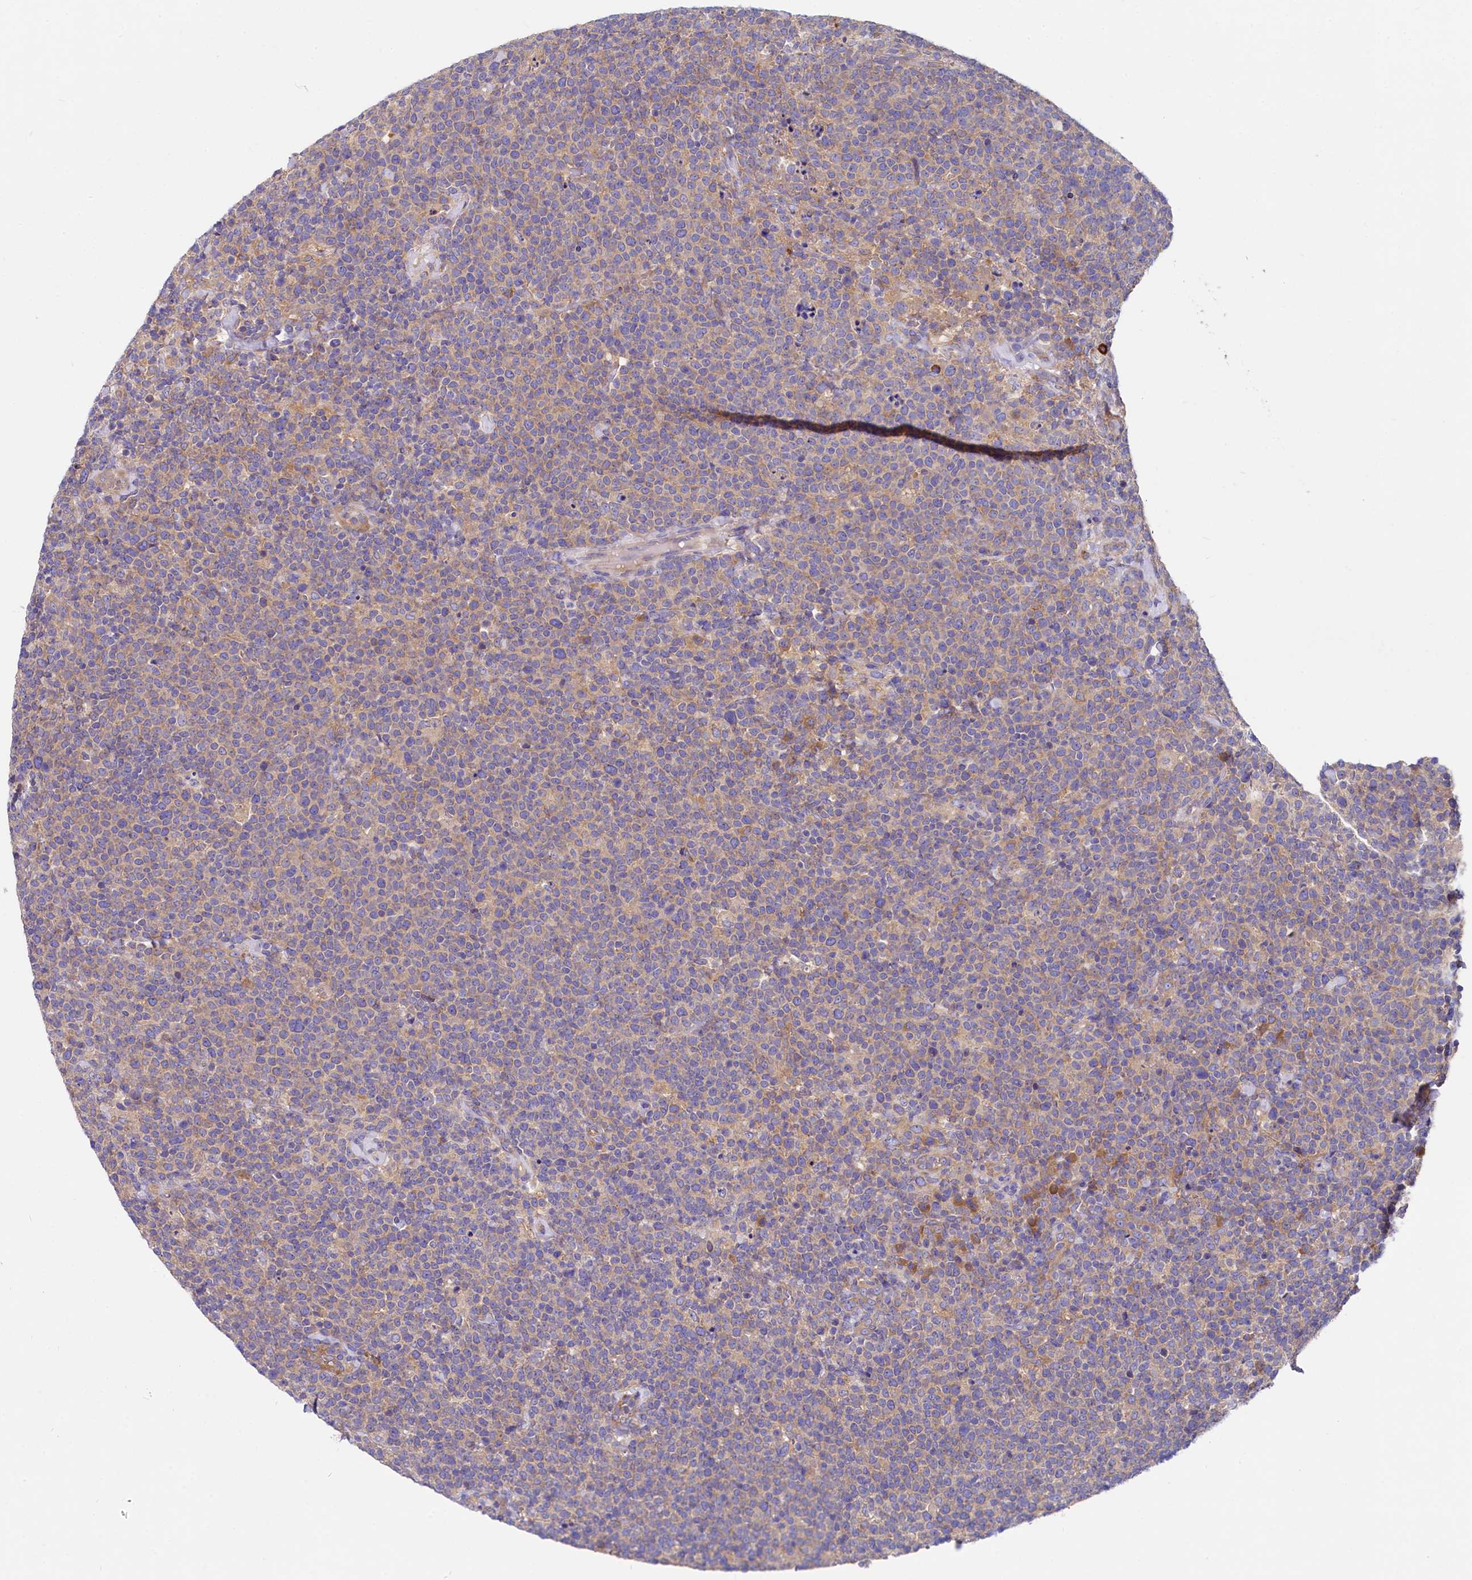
{"staining": {"intensity": "weak", "quantity": "25%-75%", "location": "cytoplasmic/membranous"}, "tissue": "lymphoma", "cell_type": "Tumor cells", "image_type": "cancer", "snomed": [{"axis": "morphology", "description": "Malignant lymphoma, non-Hodgkin's type, High grade"}, {"axis": "topography", "description": "Lymph node"}], "caption": "Immunohistochemical staining of lymphoma reveals low levels of weak cytoplasmic/membranous protein staining in about 25%-75% of tumor cells.", "gene": "QARS1", "patient": {"sex": "male", "age": 61}}